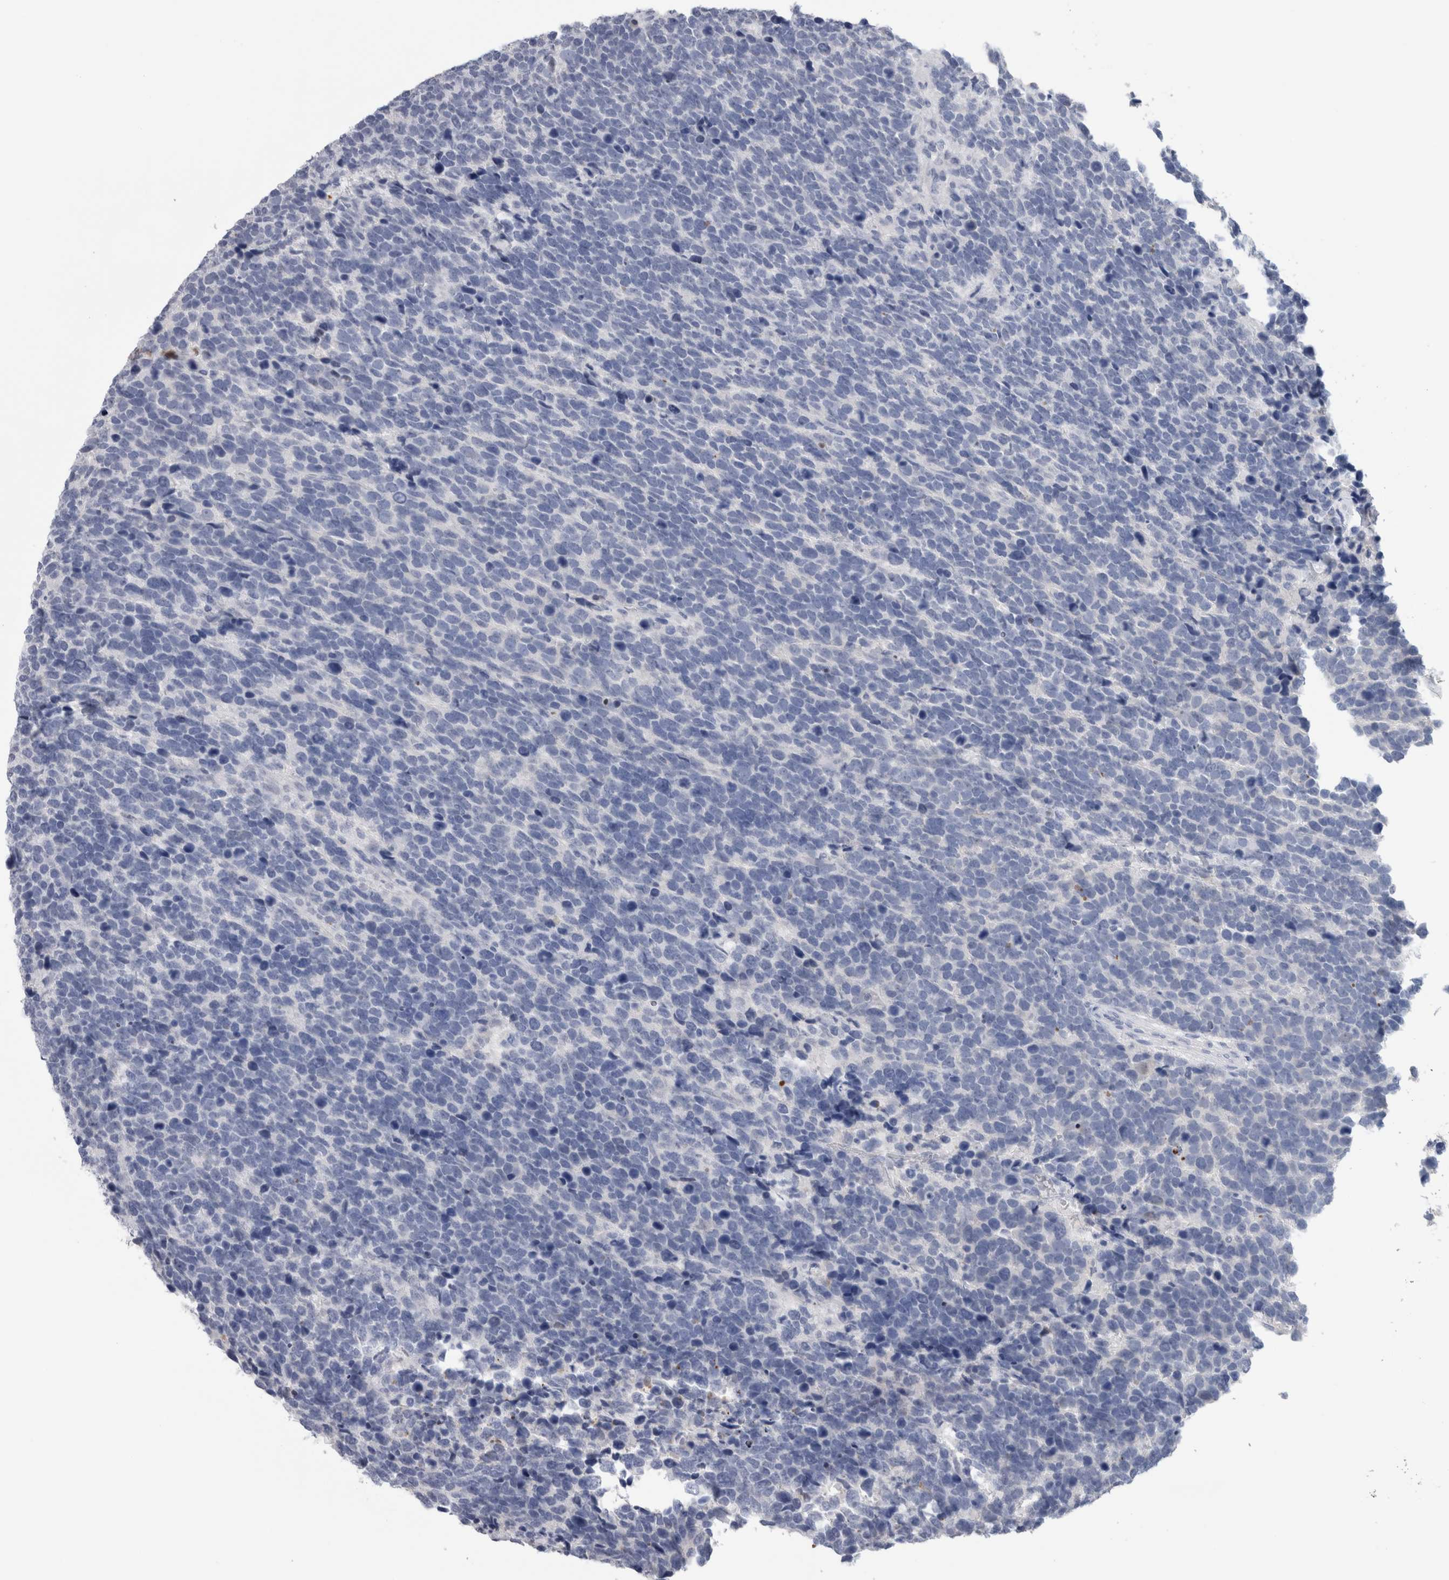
{"staining": {"intensity": "negative", "quantity": "none", "location": "none"}, "tissue": "urothelial cancer", "cell_type": "Tumor cells", "image_type": "cancer", "snomed": [{"axis": "morphology", "description": "Urothelial carcinoma, High grade"}, {"axis": "topography", "description": "Urinary bladder"}], "caption": "High-grade urothelial carcinoma stained for a protein using immunohistochemistry (IHC) exhibits no positivity tumor cells.", "gene": "CA8", "patient": {"sex": "female", "age": 82}}